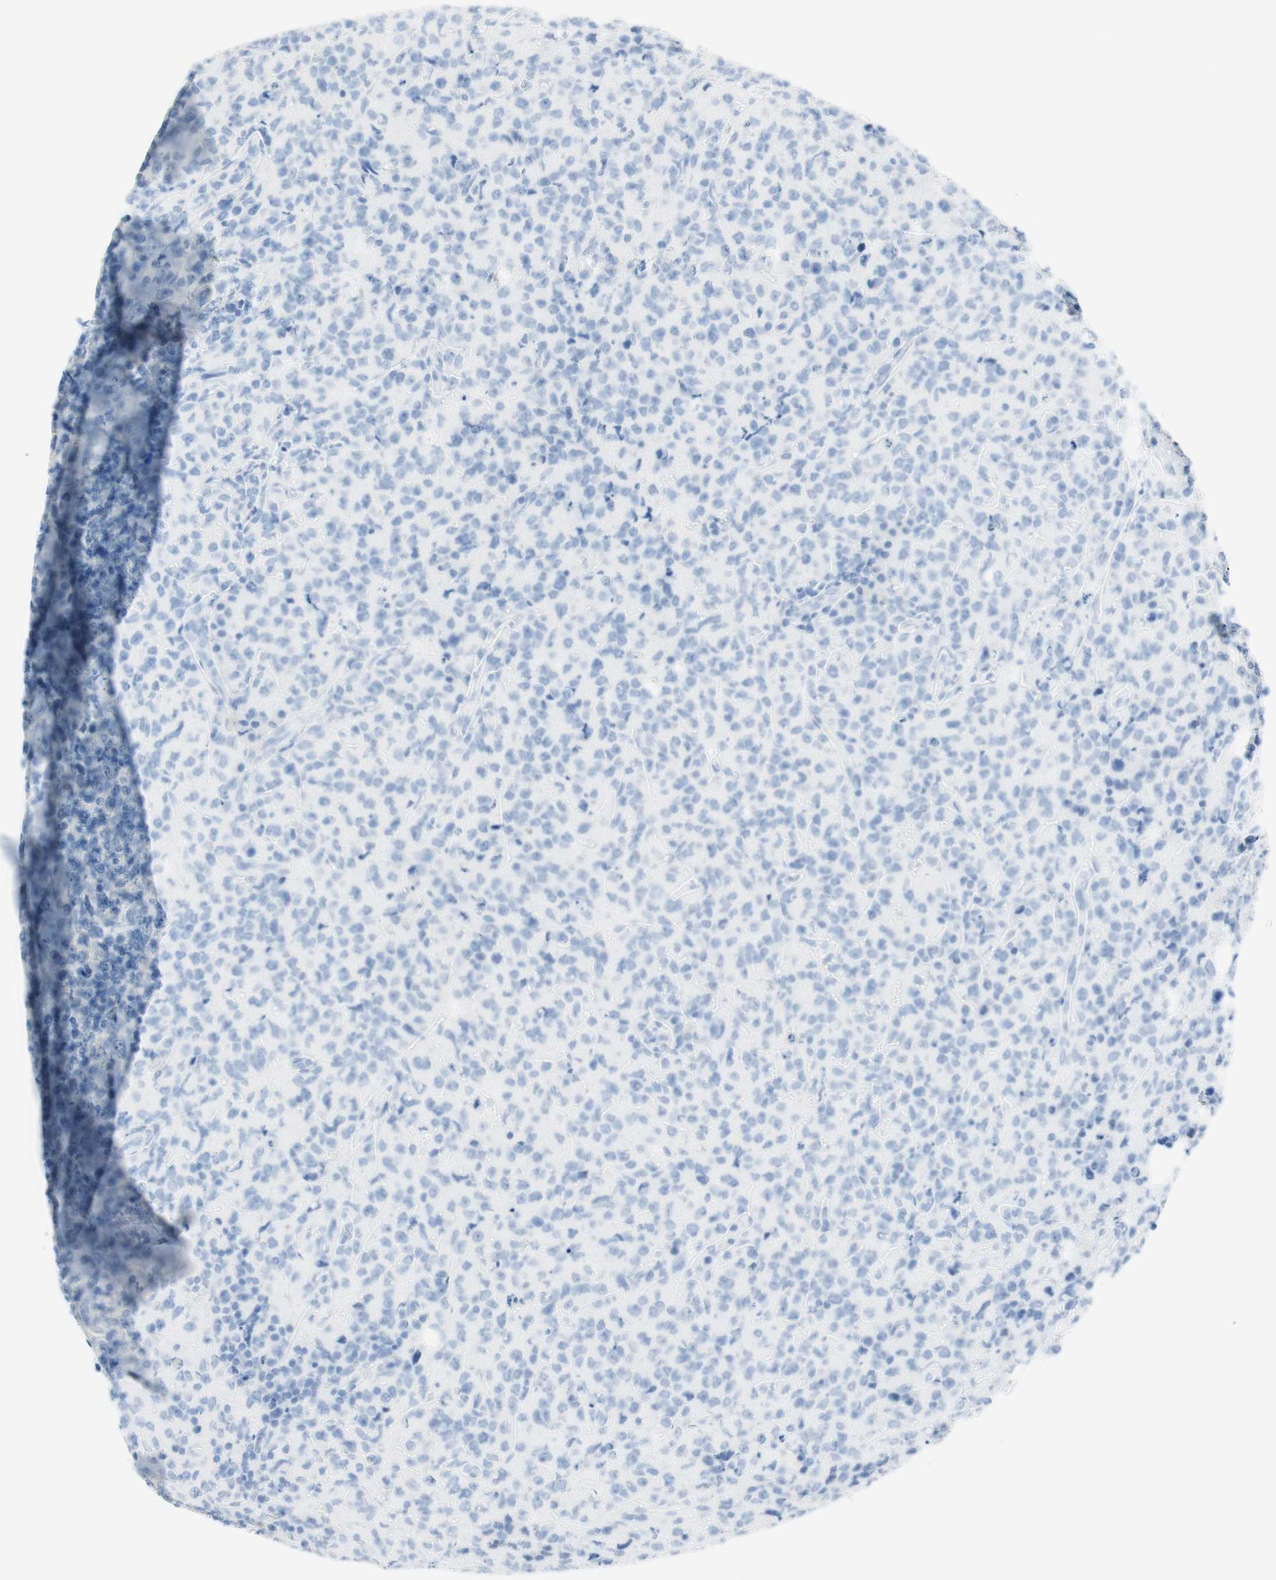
{"staining": {"intensity": "negative", "quantity": "none", "location": "none"}, "tissue": "lymphoma", "cell_type": "Tumor cells", "image_type": "cancer", "snomed": [{"axis": "morphology", "description": "Malignant lymphoma, non-Hodgkin's type, High grade"}, {"axis": "topography", "description": "Tonsil"}], "caption": "A high-resolution image shows immunohistochemistry (IHC) staining of malignant lymphoma, non-Hodgkin's type (high-grade), which exhibits no significant staining in tumor cells. (DAB (3,3'-diaminobenzidine) immunohistochemistry visualized using brightfield microscopy, high magnification).", "gene": "TPO", "patient": {"sex": "female", "age": 36}}